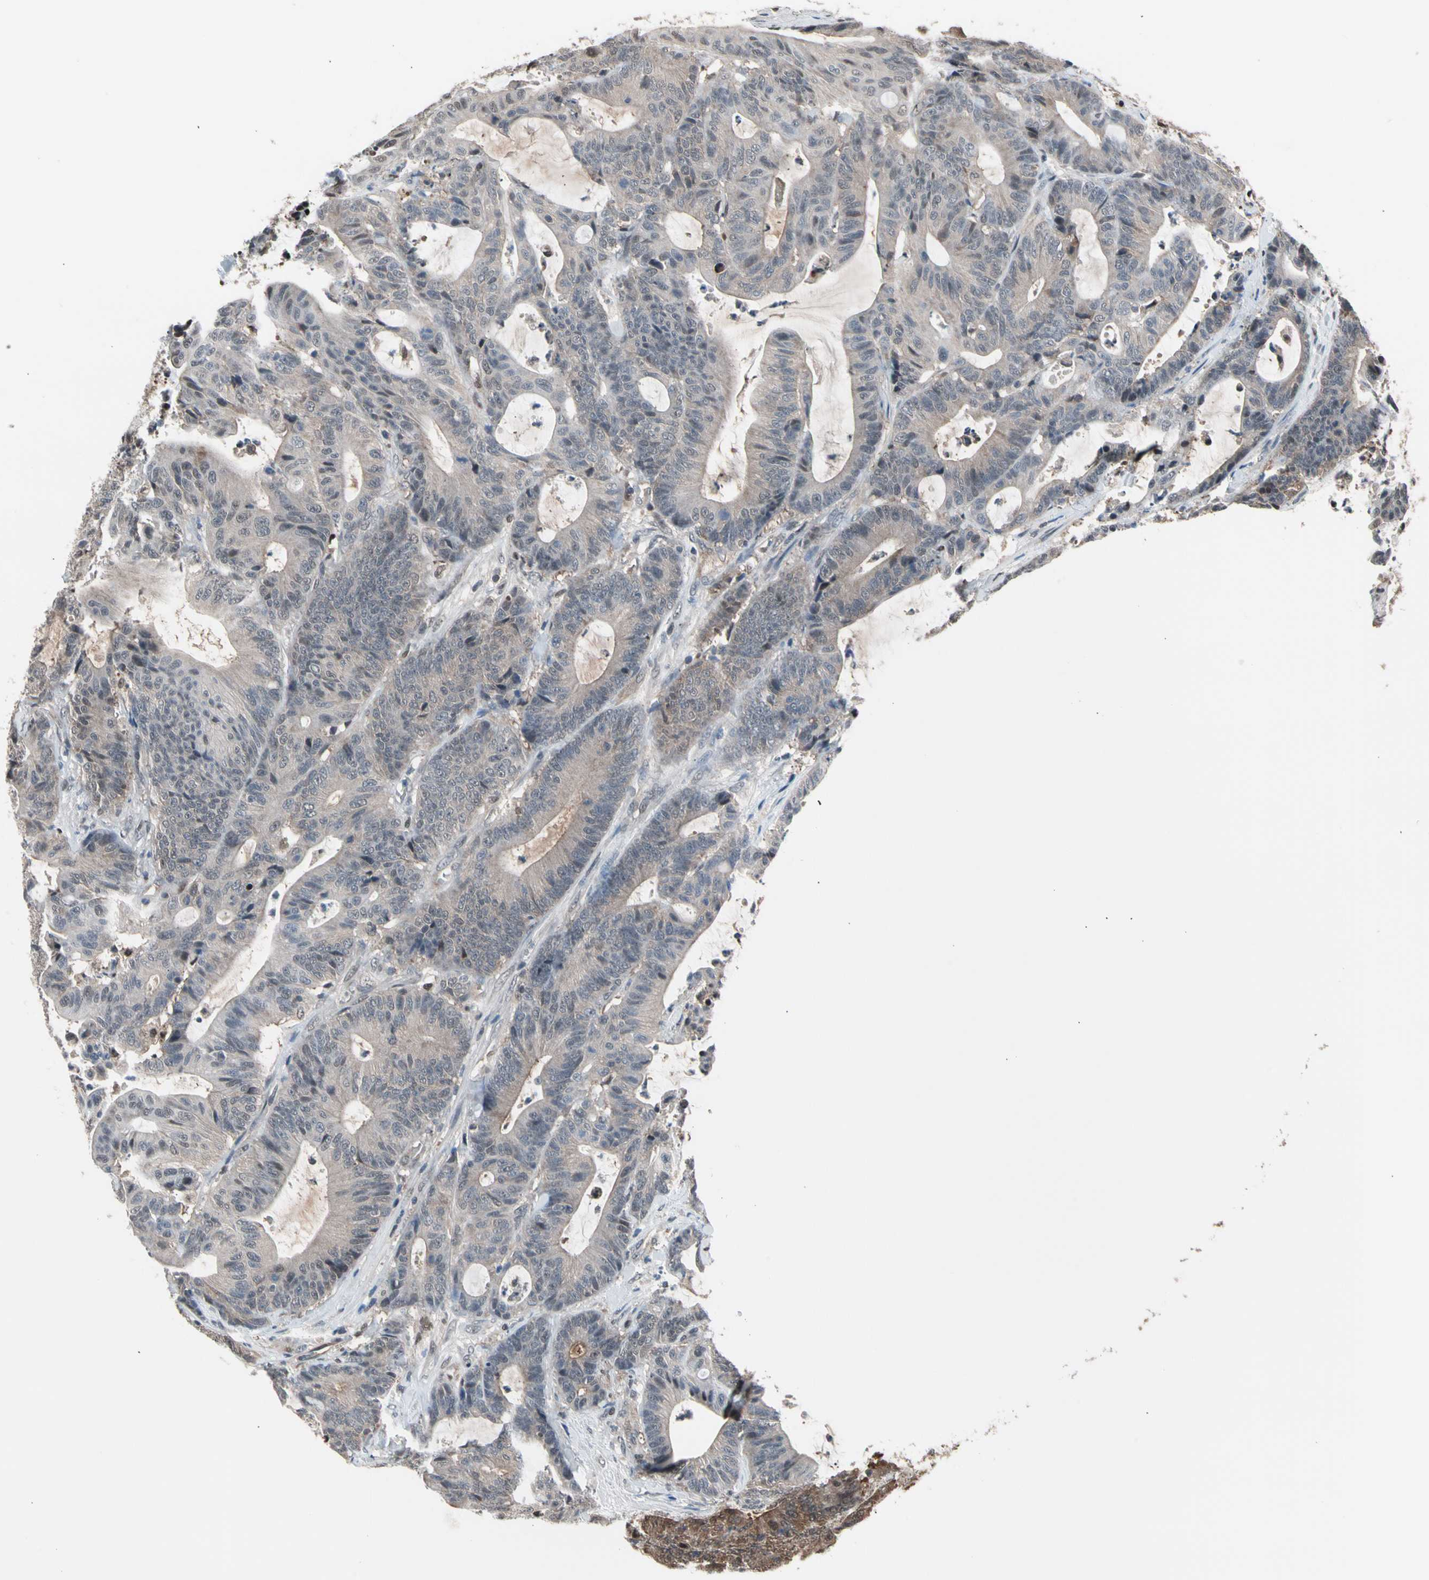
{"staining": {"intensity": "weak", "quantity": ">75%", "location": "cytoplasmic/membranous"}, "tissue": "colorectal cancer", "cell_type": "Tumor cells", "image_type": "cancer", "snomed": [{"axis": "morphology", "description": "Adenocarcinoma, NOS"}, {"axis": "topography", "description": "Colon"}], "caption": "Tumor cells demonstrate weak cytoplasmic/membranous expression in about >75% of cells in colorectal cancer (adenocarcinoma).", "gene": "PSMA2", "patient": {"sex": "female", "age": 84}}